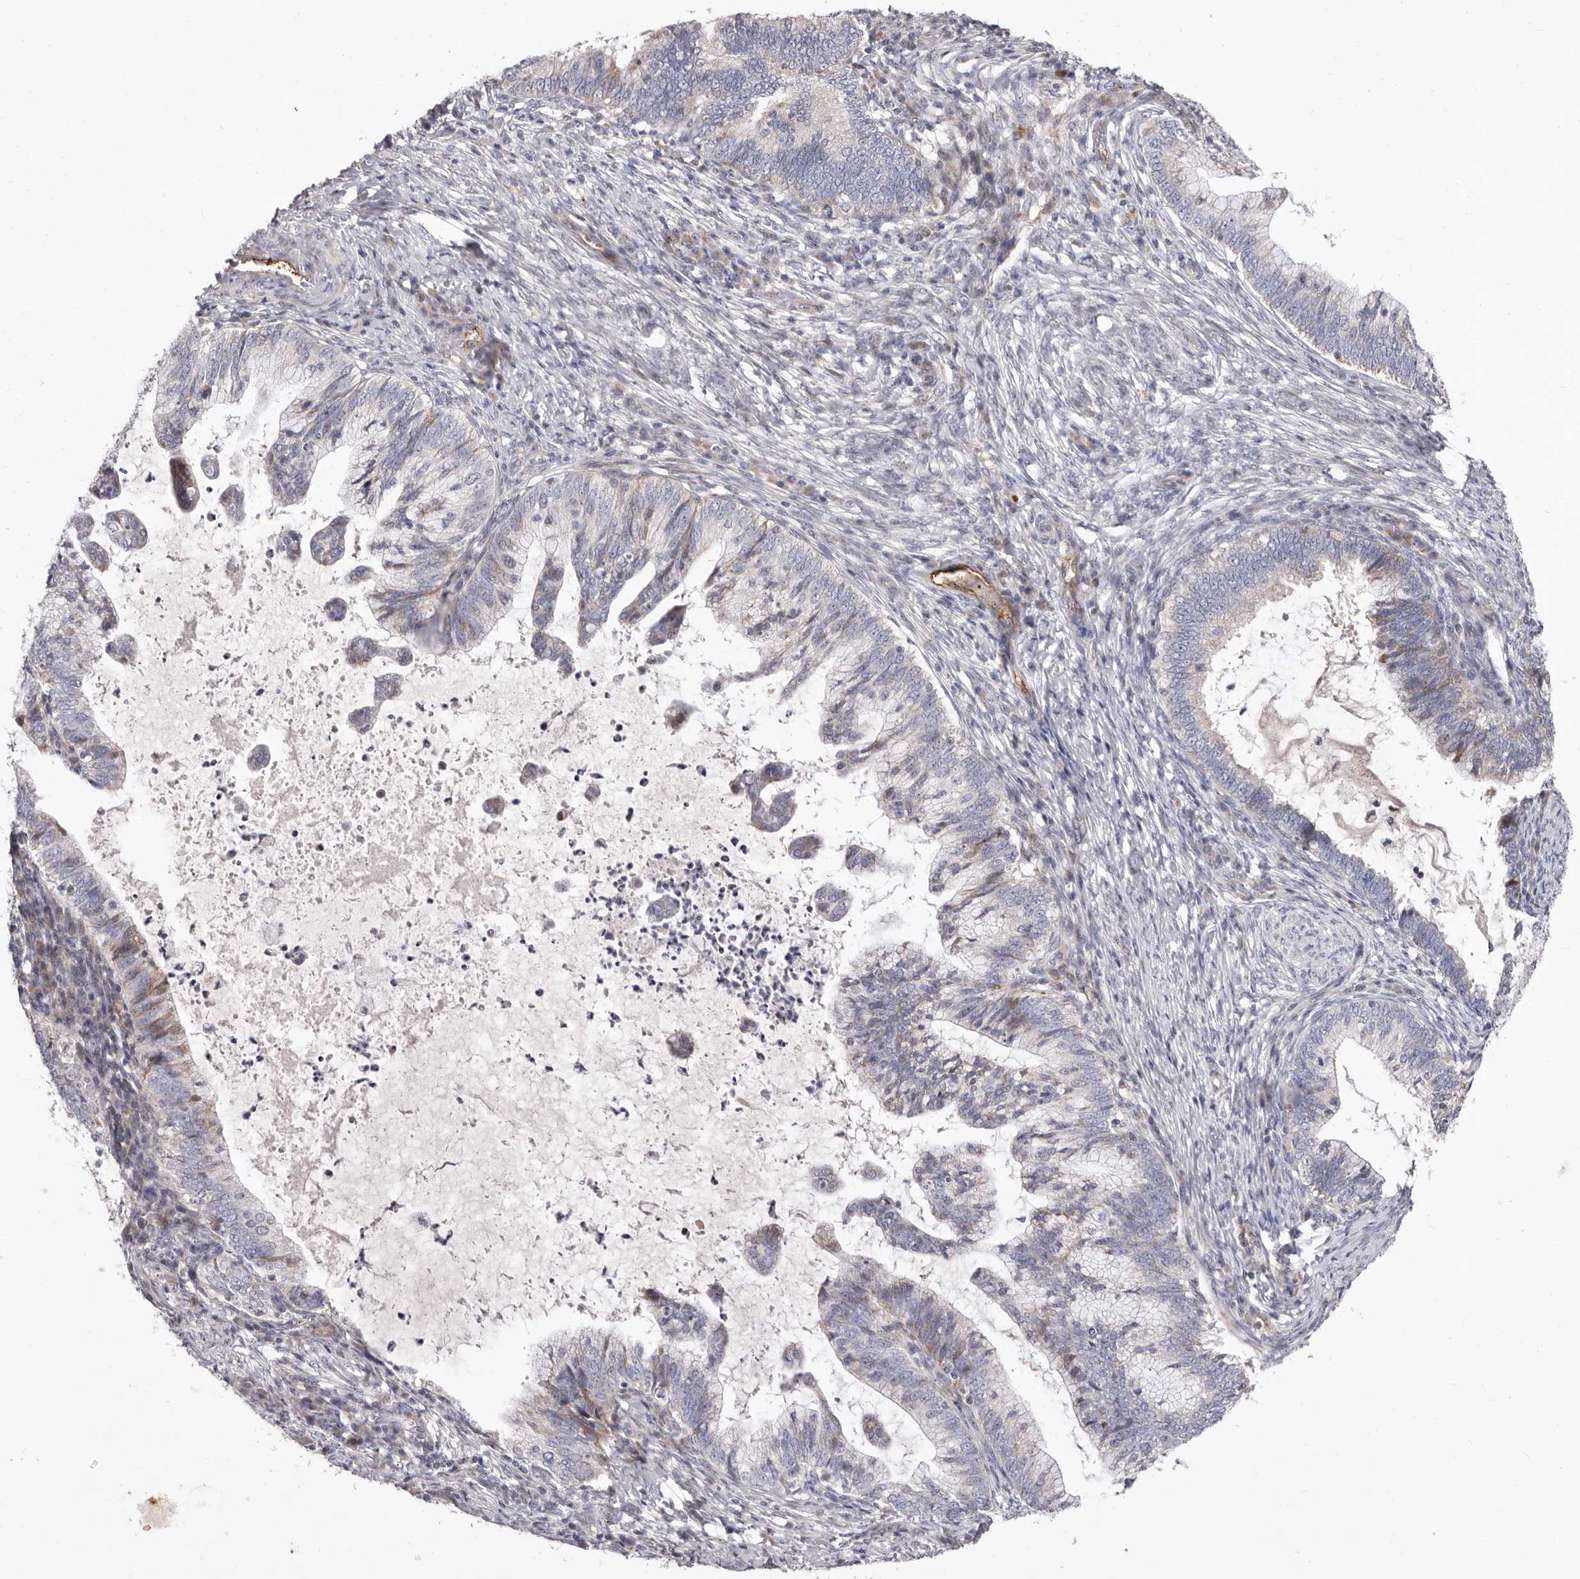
{"staining": {"intensity": "weak", "quantity": "<25%", "location": "cytoplasmic/membranous"}, "tissue": "cervical cancer", "cell_type": "Tumor cells", "image_type": "cancer", "snomed": [{"axis": "morphology", "description": "Adenocarcinoma, NOS"}, {"axis": "topography", "description": "Cervix"}], "caption": "Photomicrograph shows no significant protein staining in tumor cells of cervical cancer.", "gene": "NUBPL", "patient": {"sex": "female", "age": 36}}